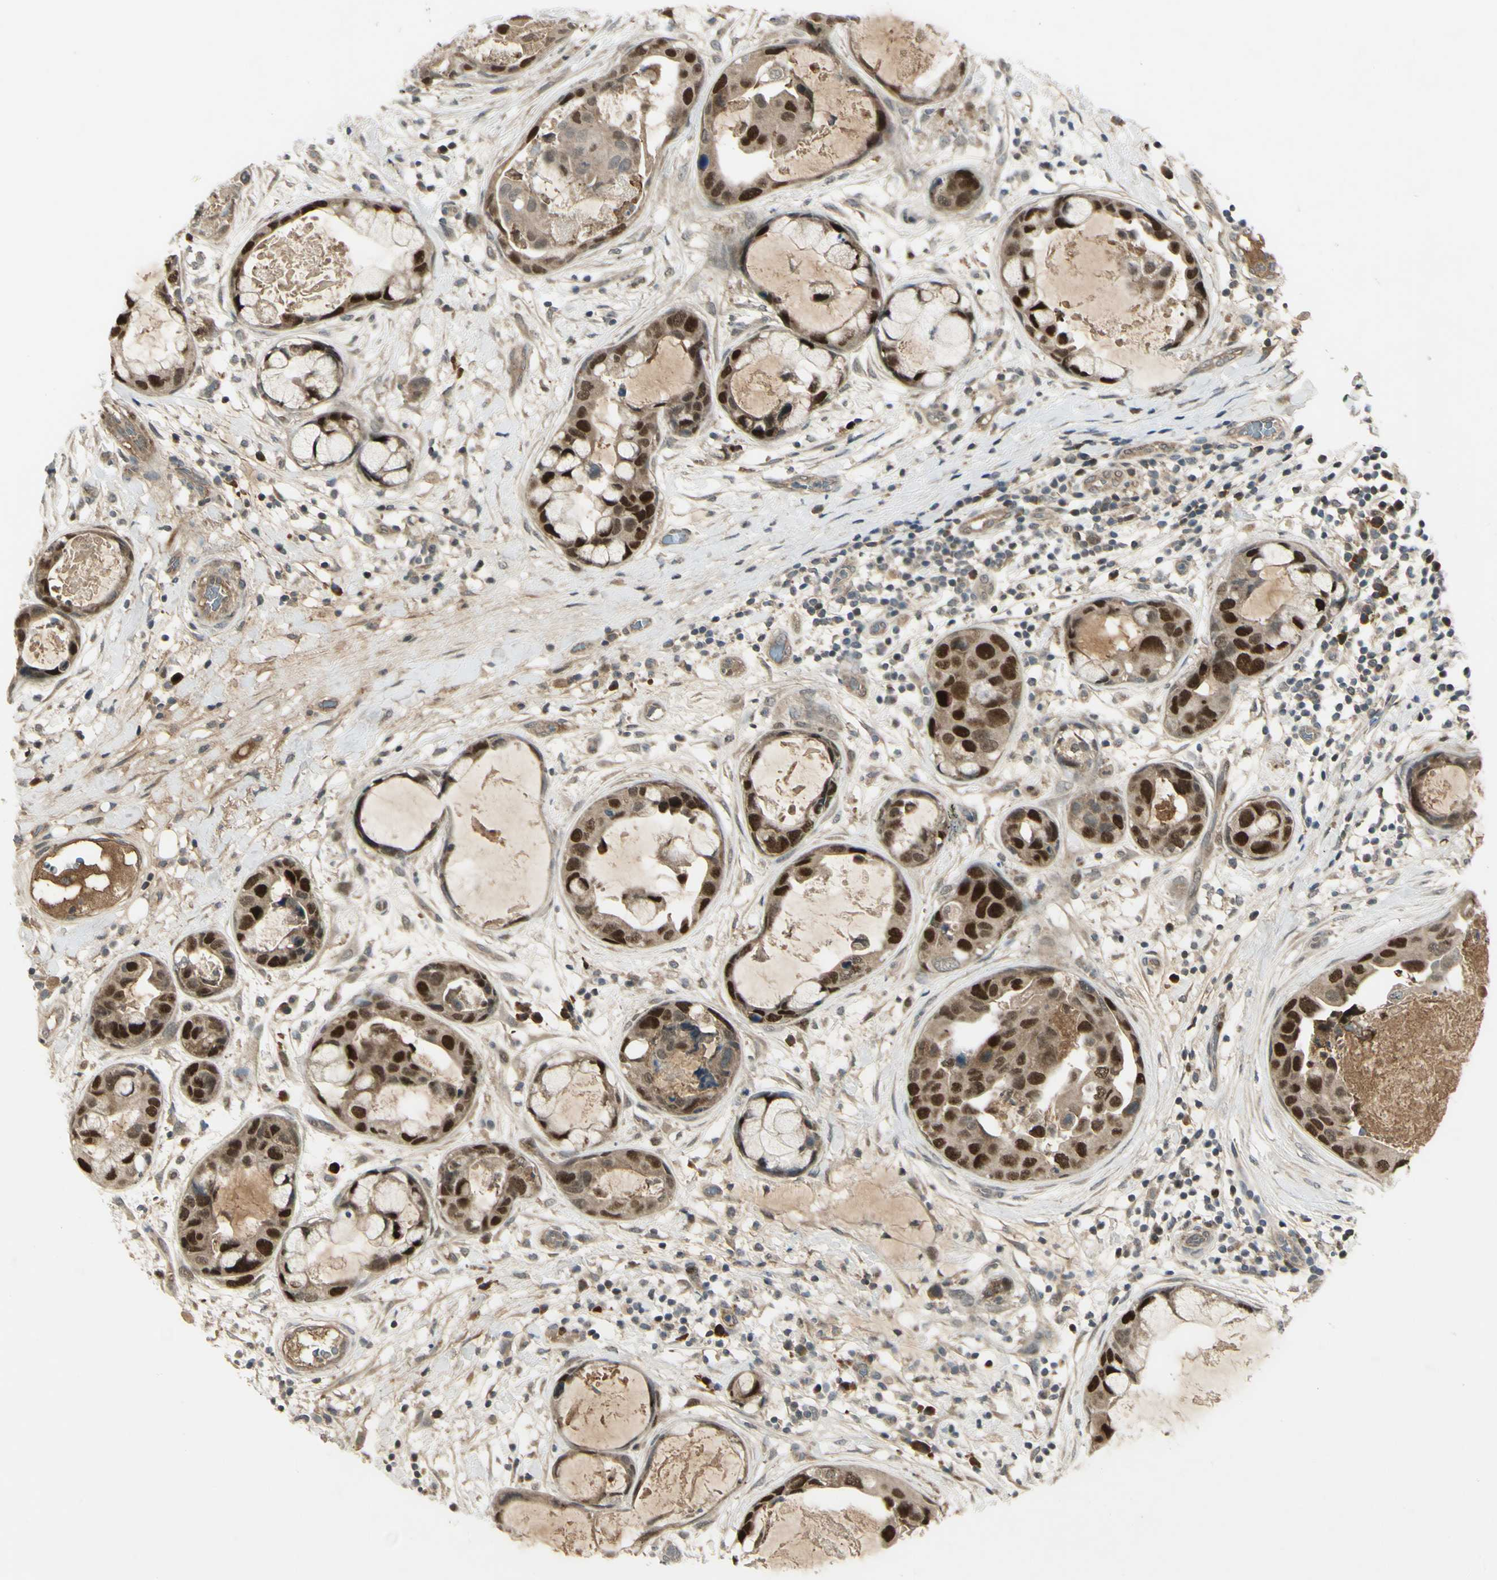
{"staining": {"intensity": "strong", "quantity": ">75%", "location": "nuclear"}, "tissue": "breast cancer", "cell_type": "Tumor cells", "image_type": "cancer", "snomed": [{"axis": "morphology", "description": "Duct carcinoma"}, {"axis": "topography", "description": "Breast"}], "caption": "This is an image of immunohistochemistry staining of breast intraductal carcinoma, which shows strong expression in the nuclear of tumor cells.", "gene": "RAD18", "patient": {"sex": "female", "age": 40}}